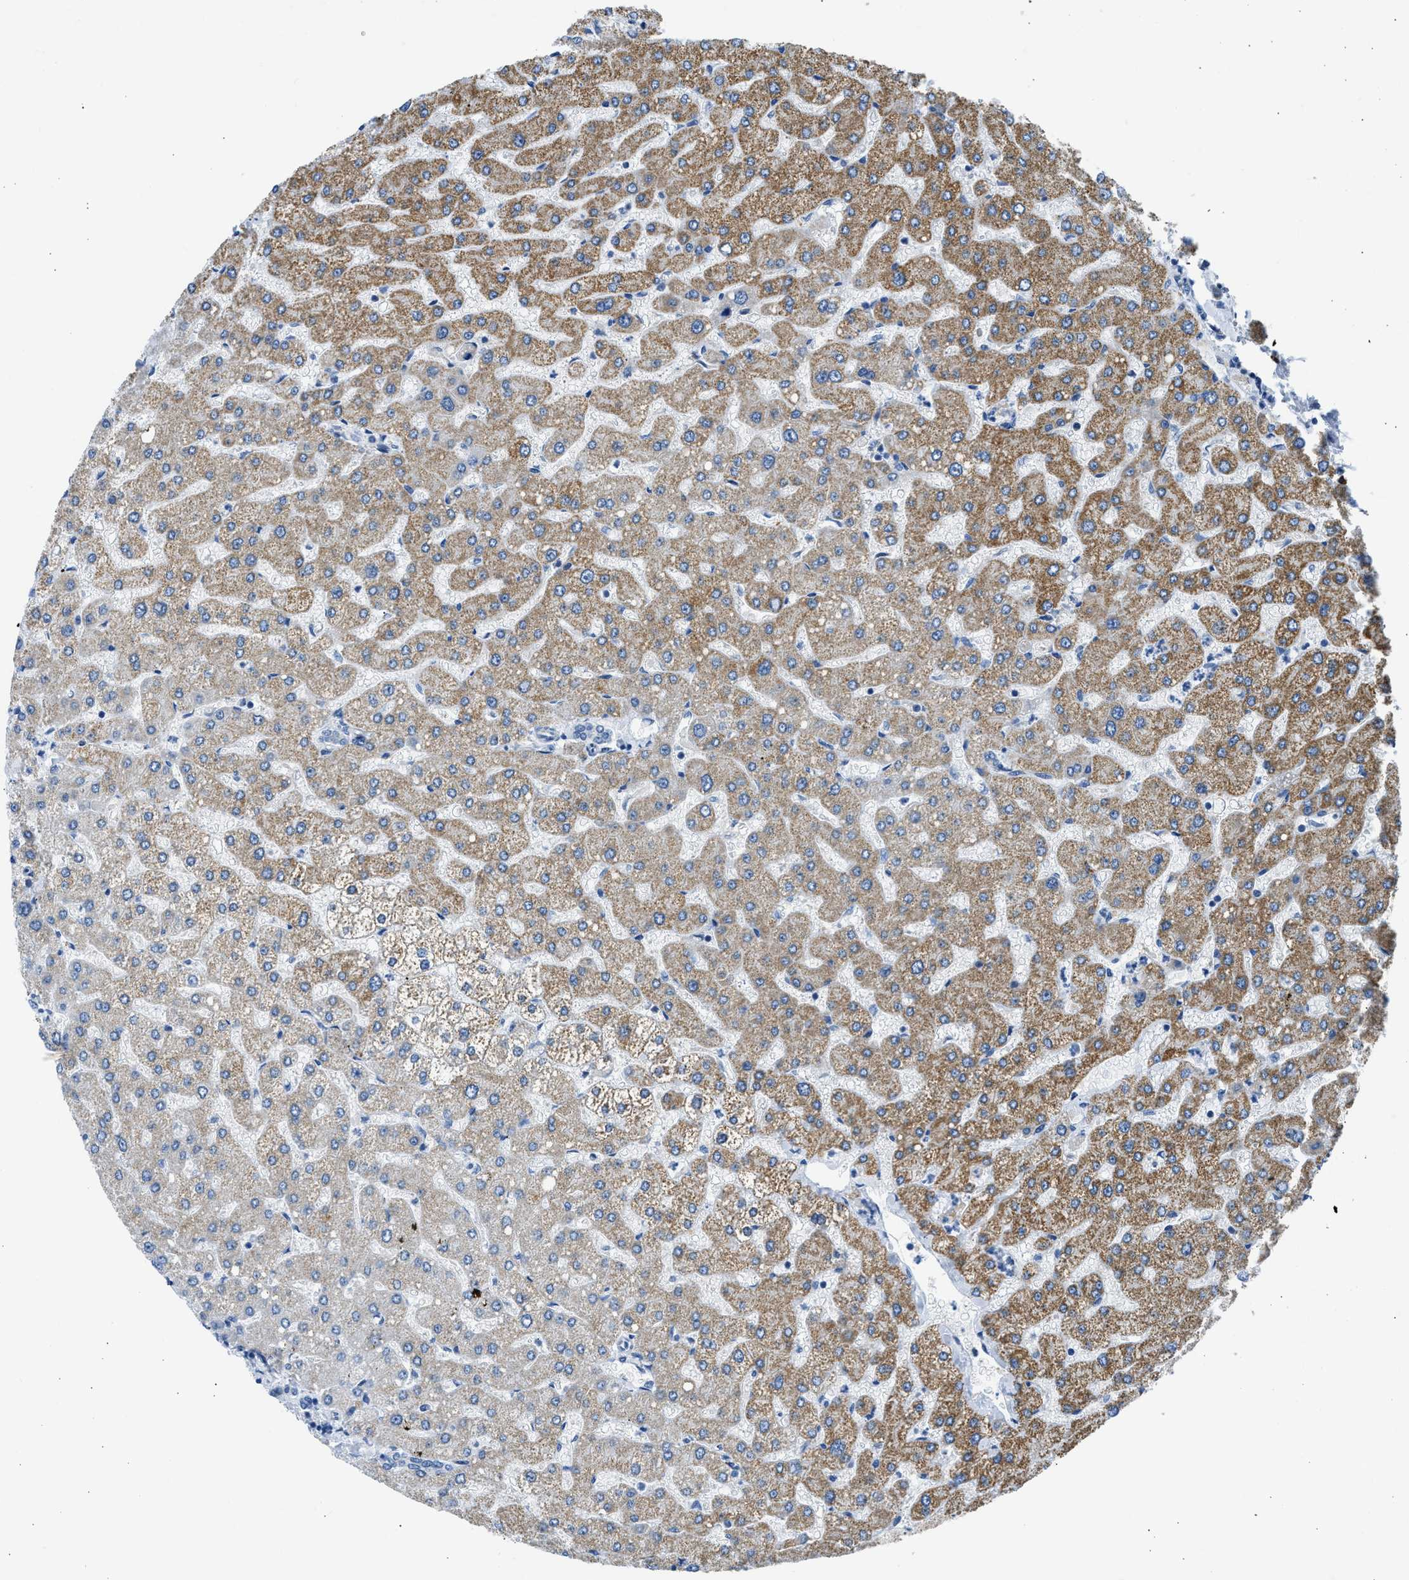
{"staining": {"intensity": "negative", "quantity": "none", "location": "none"}, "tissue": "liver", "cell_type": "Cholangiocytes", "image_type": "normal", "snomed": [{"axis": "morphology", "description": "Normal tissue, NOS"}, {"axis": "topography", "description": "Liver"}], "caption": "Immunohistochemistry (IHC) photomicrograph of unremarkable liver: human liver stained with DAB exhibits no significant protein staining in cholangiocytes.", "gene": "CAMKK2", "patient": {"sex": "male", "age": 55}}